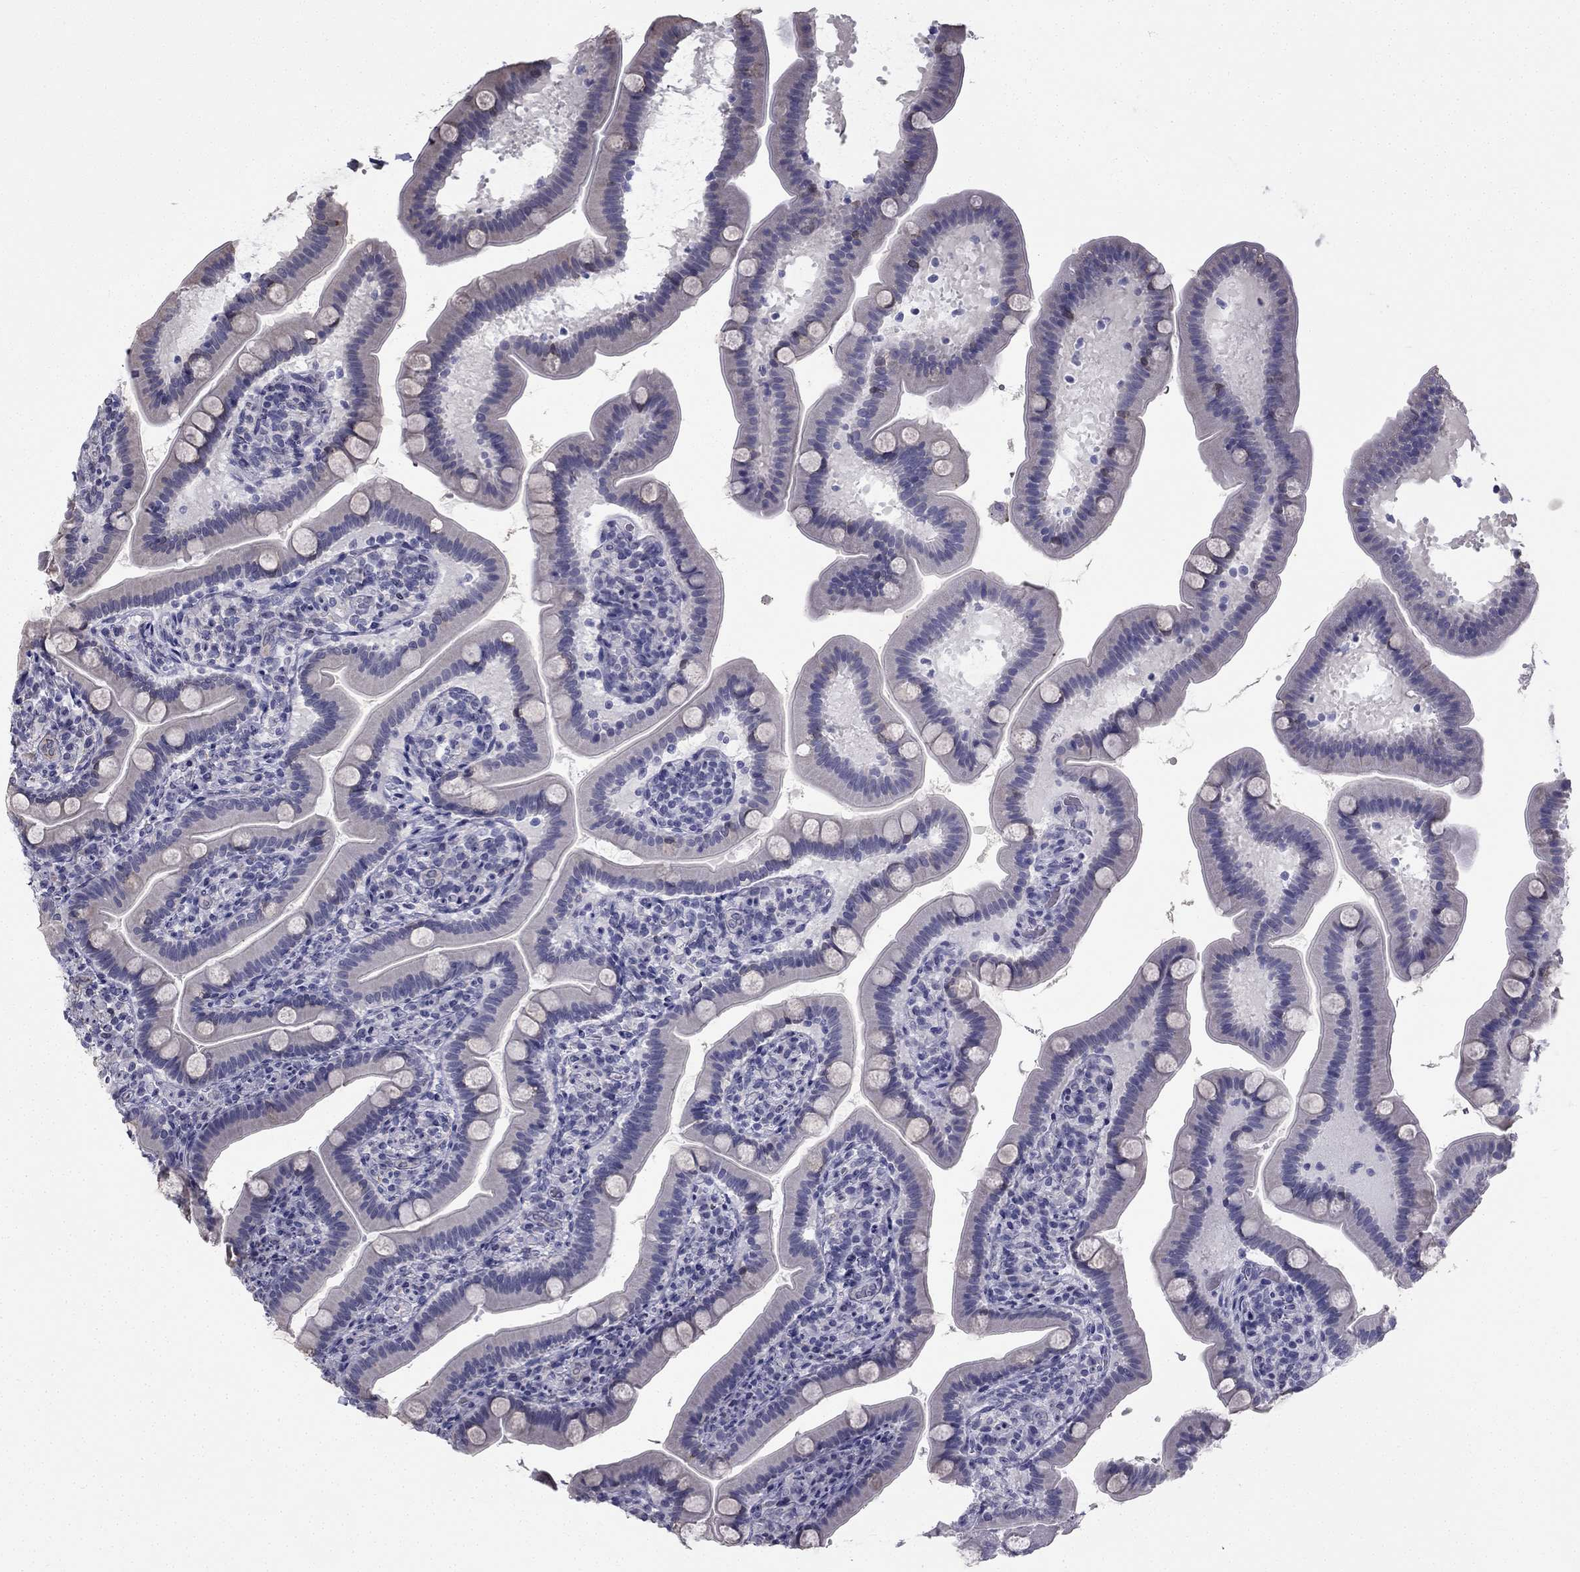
{"staining": {"intensity": "negative", "quantity": "none", "location": "none"}, "tissue": "small intestine", "cell_type": "Glandular cells", "image_type": "normal", "snomed": [{"axis": "morphology", "description": "Normal tissue, NOS"}, {"axis": "topography", "description": "Small intestine"}], "caption": "Immunohistochemistry histopathology image of unremarkable small intestine stained for a protein (brown), which exhibits no staining in glandular cells. The staining is performed using DAB brown chromogen with nuclei counter-stained in using hematoxylin.", "gene": "CCDC40", "patient": {"sex": "male", "age": 66}}